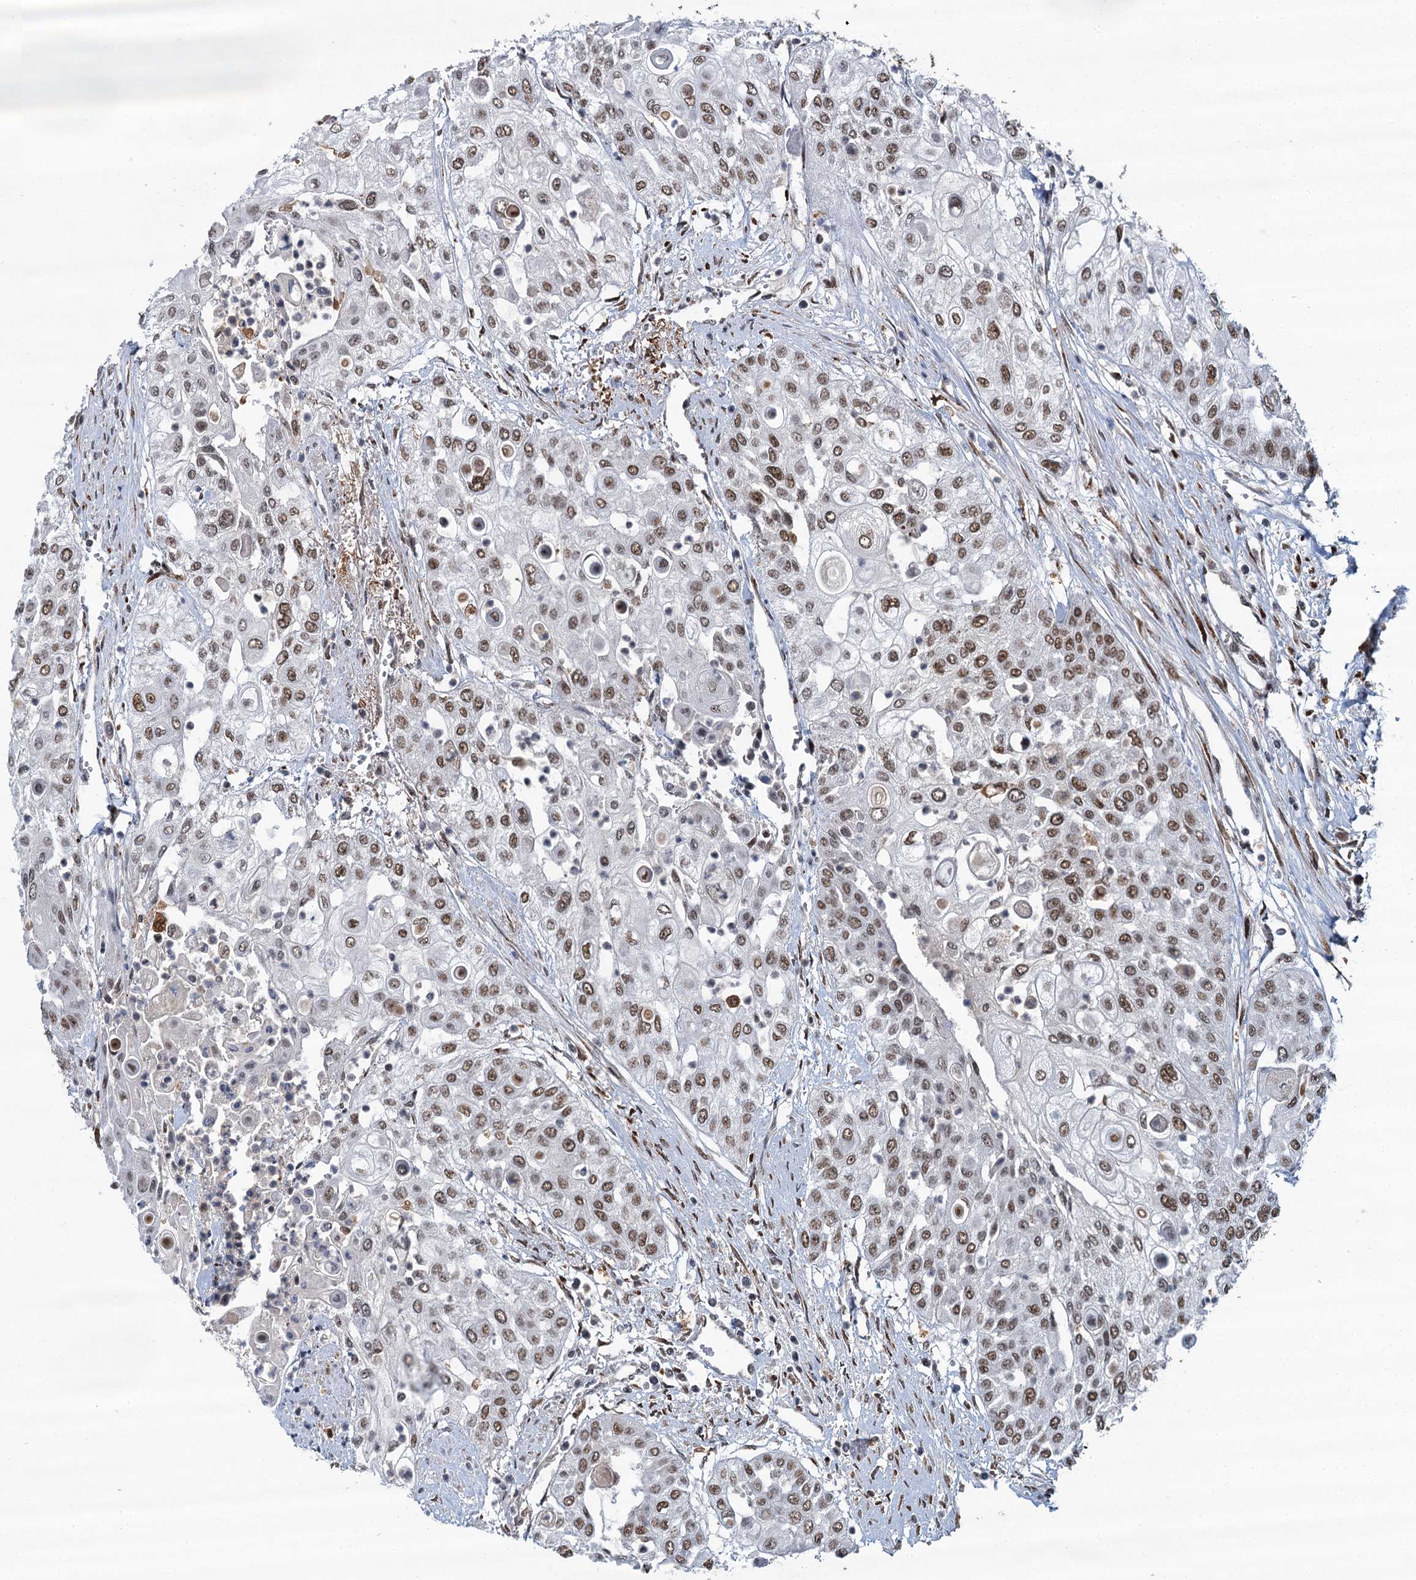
{"staining": {"intensity": "weak", "quantity": ">75%", "location": "nuclear"}, "tissue": "urothelial cancer", "cell_type": "Tumor cells", "image_type": "cancer", "snomed": [{"axis": "morphology", "description": "Urothelial carcinoma, High grade"}, {"axis": "topography", "description": "Urinary bladder"}], "caption": "This is a micrograph of IHC staining of urothelial carcinoma (high-grade), which shows weak expression in the nuclear of tumor cells.", "gene": "PPHLN1", "patient": {"sex": "female", "age": 79}}